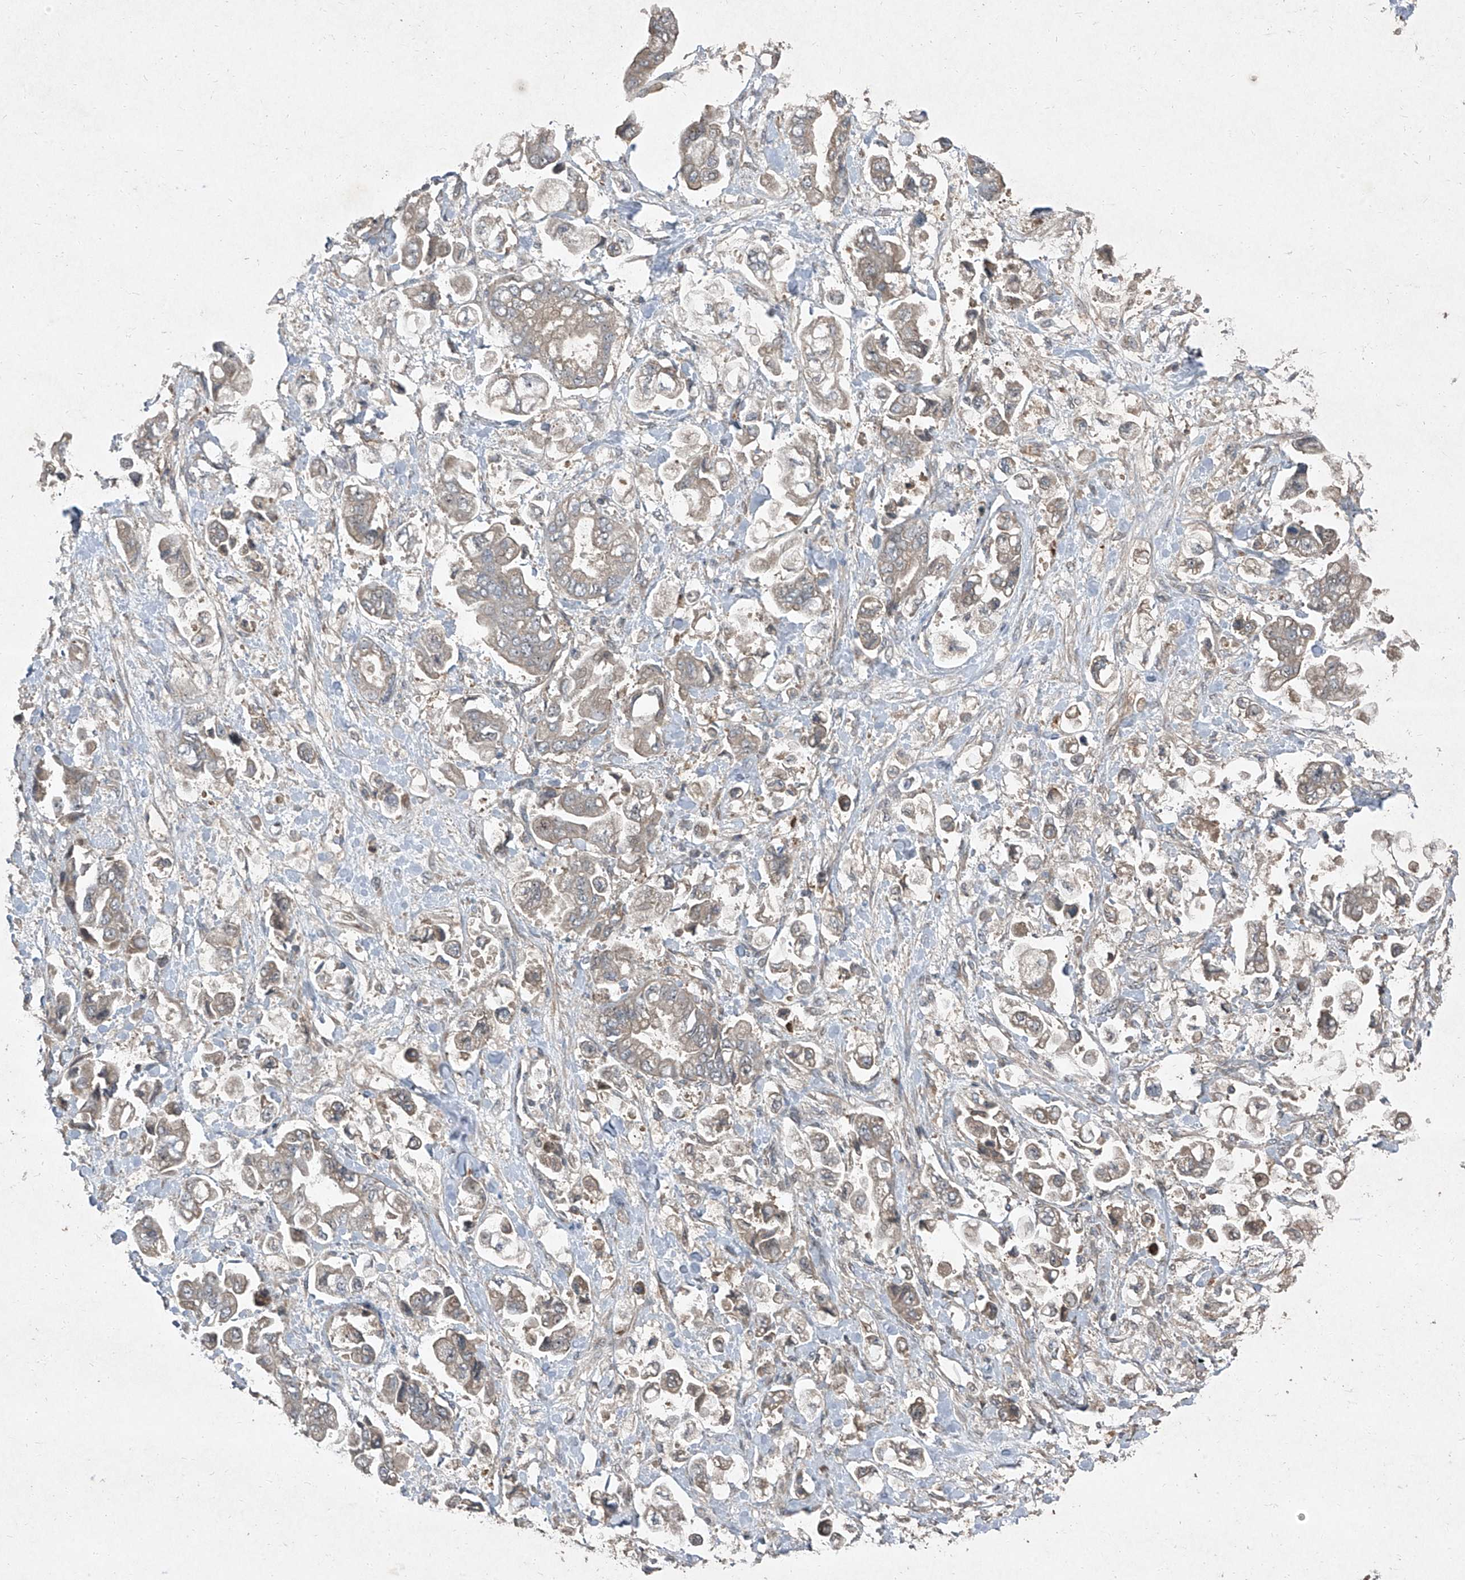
{"staining": {"intensity": "weak", "quantity": "25%-75%", "location": "cytoplasmic/membranous"}, "tissue": "stomach cancer", "cell_type": "Tumor cells", "image_type": "cancer", "snomed": [{"axis": "morphology", "description": "Normal tissue, NOS"}, {"axis": "morphology", "description": "Adenocarcinoma, NOS"}, {"axis": "topography", "description": "Stomach"}], "caption": "Tumor cells exhibit low levels of weak cytoplasmic/membranous positivity in about 25%-75% of cells in stomach adenocarcinoma. The staining was performed using DAB (3,3'-diaminobenzidine), with brown indicating positive protein expression. Nuclei are stained blue with hematoxylin.", "gene": "CCN1", "patient": {"sex": "male", "age": 62}}